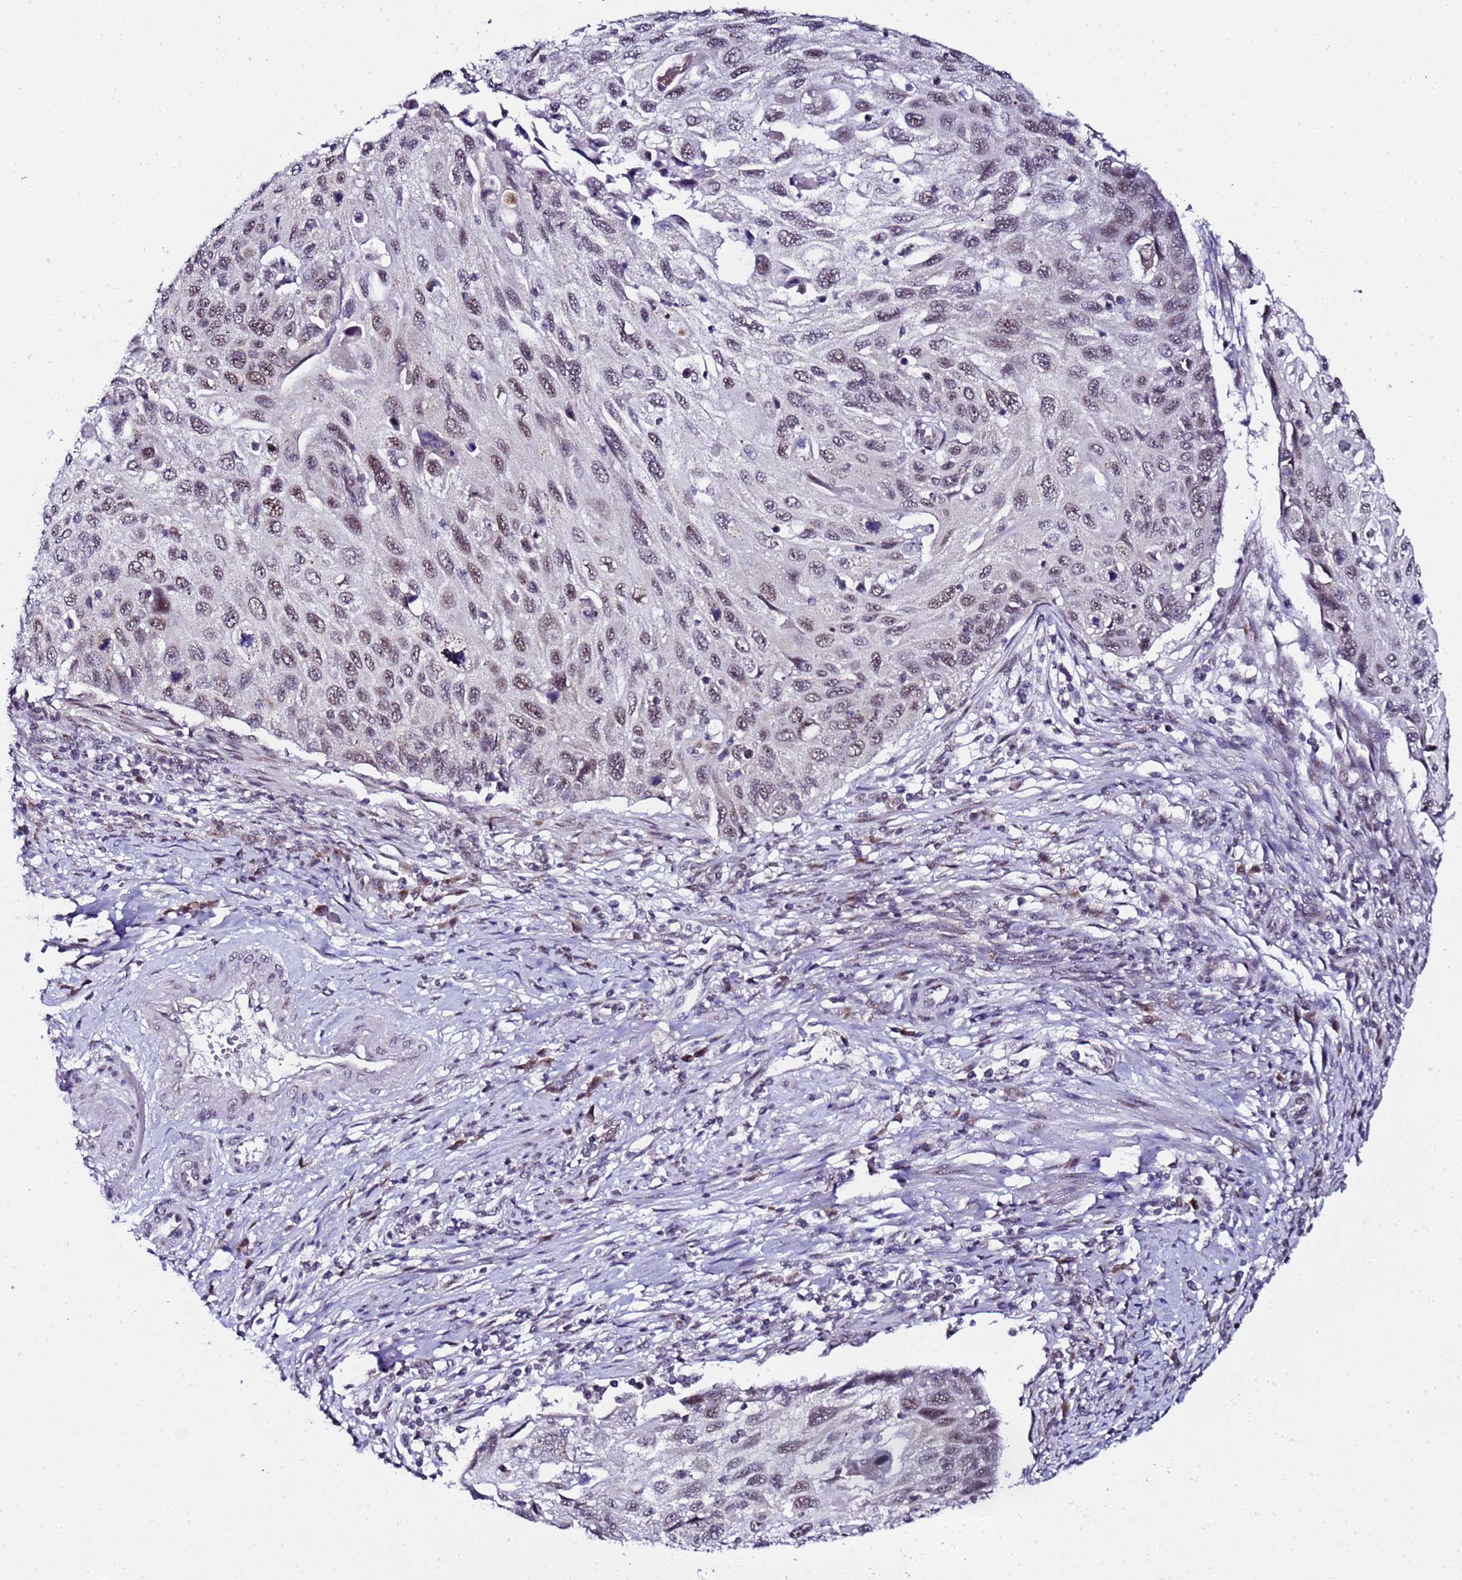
{"staining": {"intensity": "moderate", "quantity": "25%-75%", "location": "nuclear"}, "tissue": "cervical cancer", "cell_type": "Tumor cells", "image_type": "cancer", "snomed": [{"axis": "morphology", "description": "Squamous cell carcinoma, NOS"}, {"axis": "topography", "description": "Cervix"}], "caption": "Immunohistochemistry histopathology image of neoplastic tissue: human cervical squamous cell carcinoma stained using immunohistochemistry shows medium levels of moderate protein expression localized specifically in the nuclear of tumor cells, appearing as a nuclear brown color.", "gene": "C19orf47", "patient": {"sex": "female", "age": 70}}